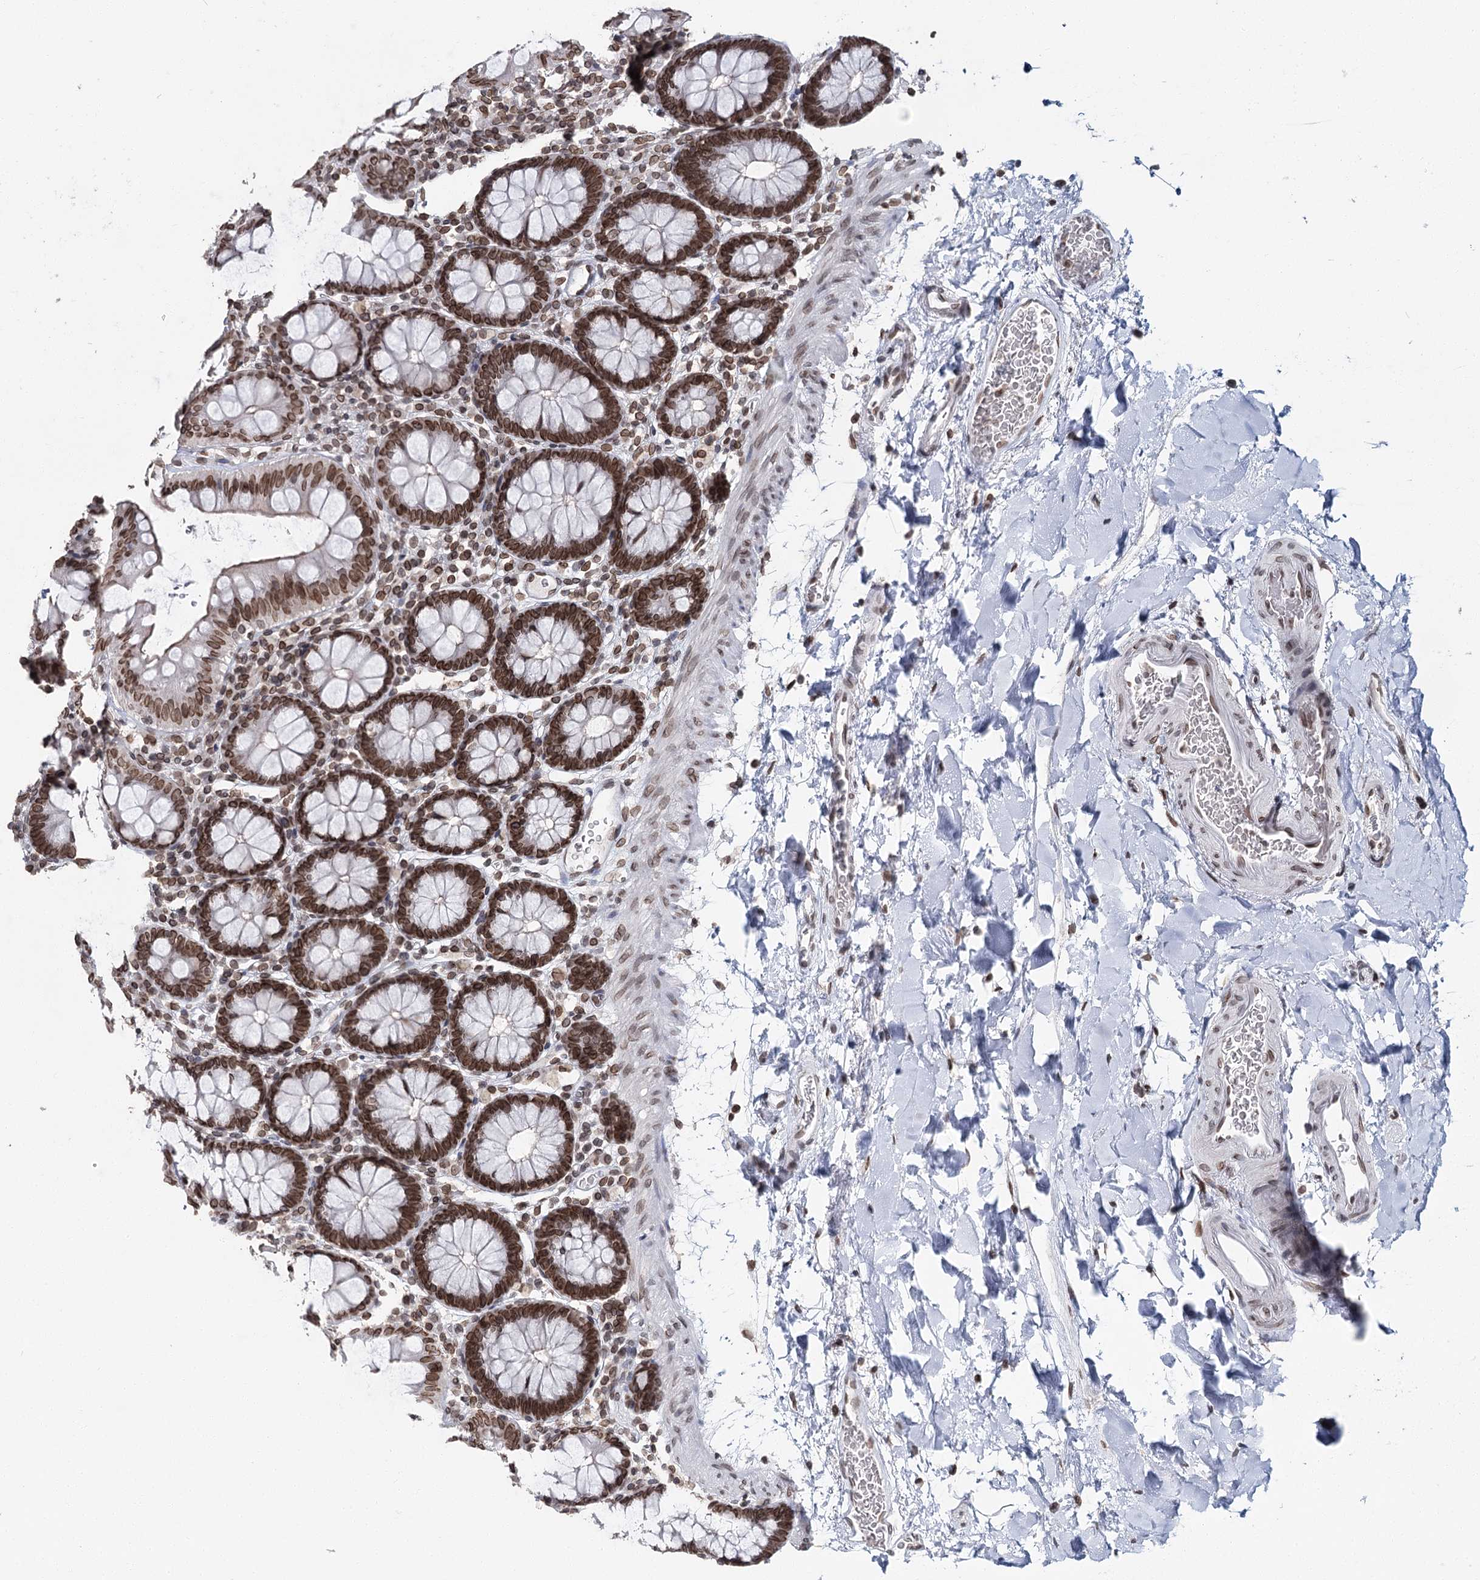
{"staining": {"intensity": "moderate", "quantity": ">75%", "location": "nuclear"}, "tissue": "colon", "cell_type": "Endothelial cells", "image_type": "normal", "snomed": [{"axis": "morphology", "description": "Normal tissue, NOS"}, {"axis": "topography", "description": "Colon"}], "caption": "Immunohistochemical staining of unremarkable human colon reveals medium levels of moderate nuclear positivity in about >75% of endothelial cells. (DAB (3,3'-diaminobenzidine) = brown stain, brightfield microscopy at high magnification).", "gene": "KIAA0930", "patient": {"sex": "male", "age": 75}}